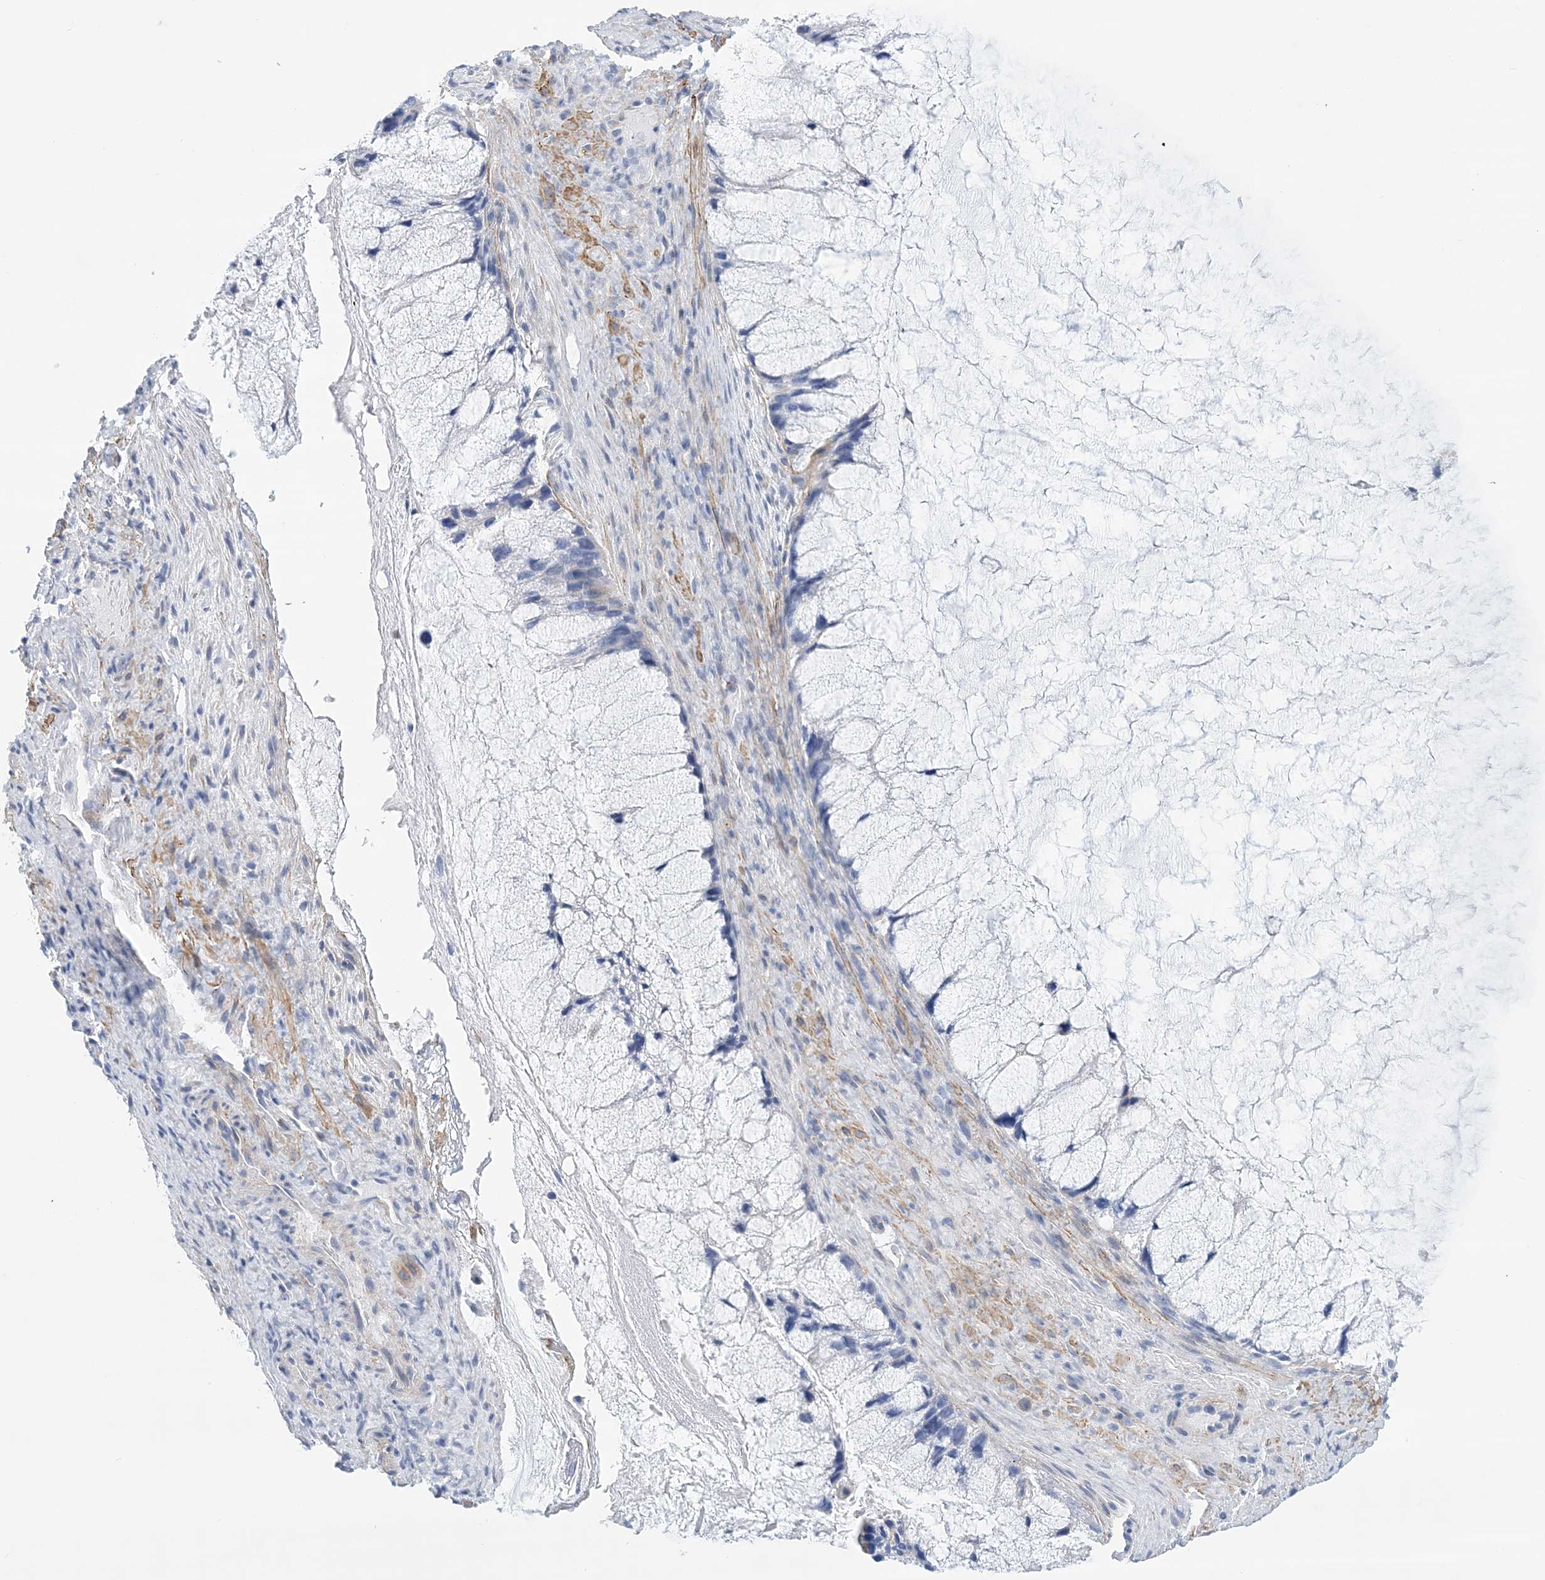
{"staining": {"intensity": "negative", "quantity": "none", "location": "none"}, "tissue": "ovarian cancer", "cell_type": "Tumor cells", "image_type": "cancer", "snomed": [{"axis": "morphology", "description": "Cystadenocarcinoma, mucinous, NOS"}, {"axis": "topography", "description": "Ovary"}], "caption": "Ovarian cancer (mucinous cystadenocarcinoma) was stained to show a protein in brown. There is no significant expression in tumor cells.", "gene": "C11orf21", "patient": {"sex": "female", "age": 37}}